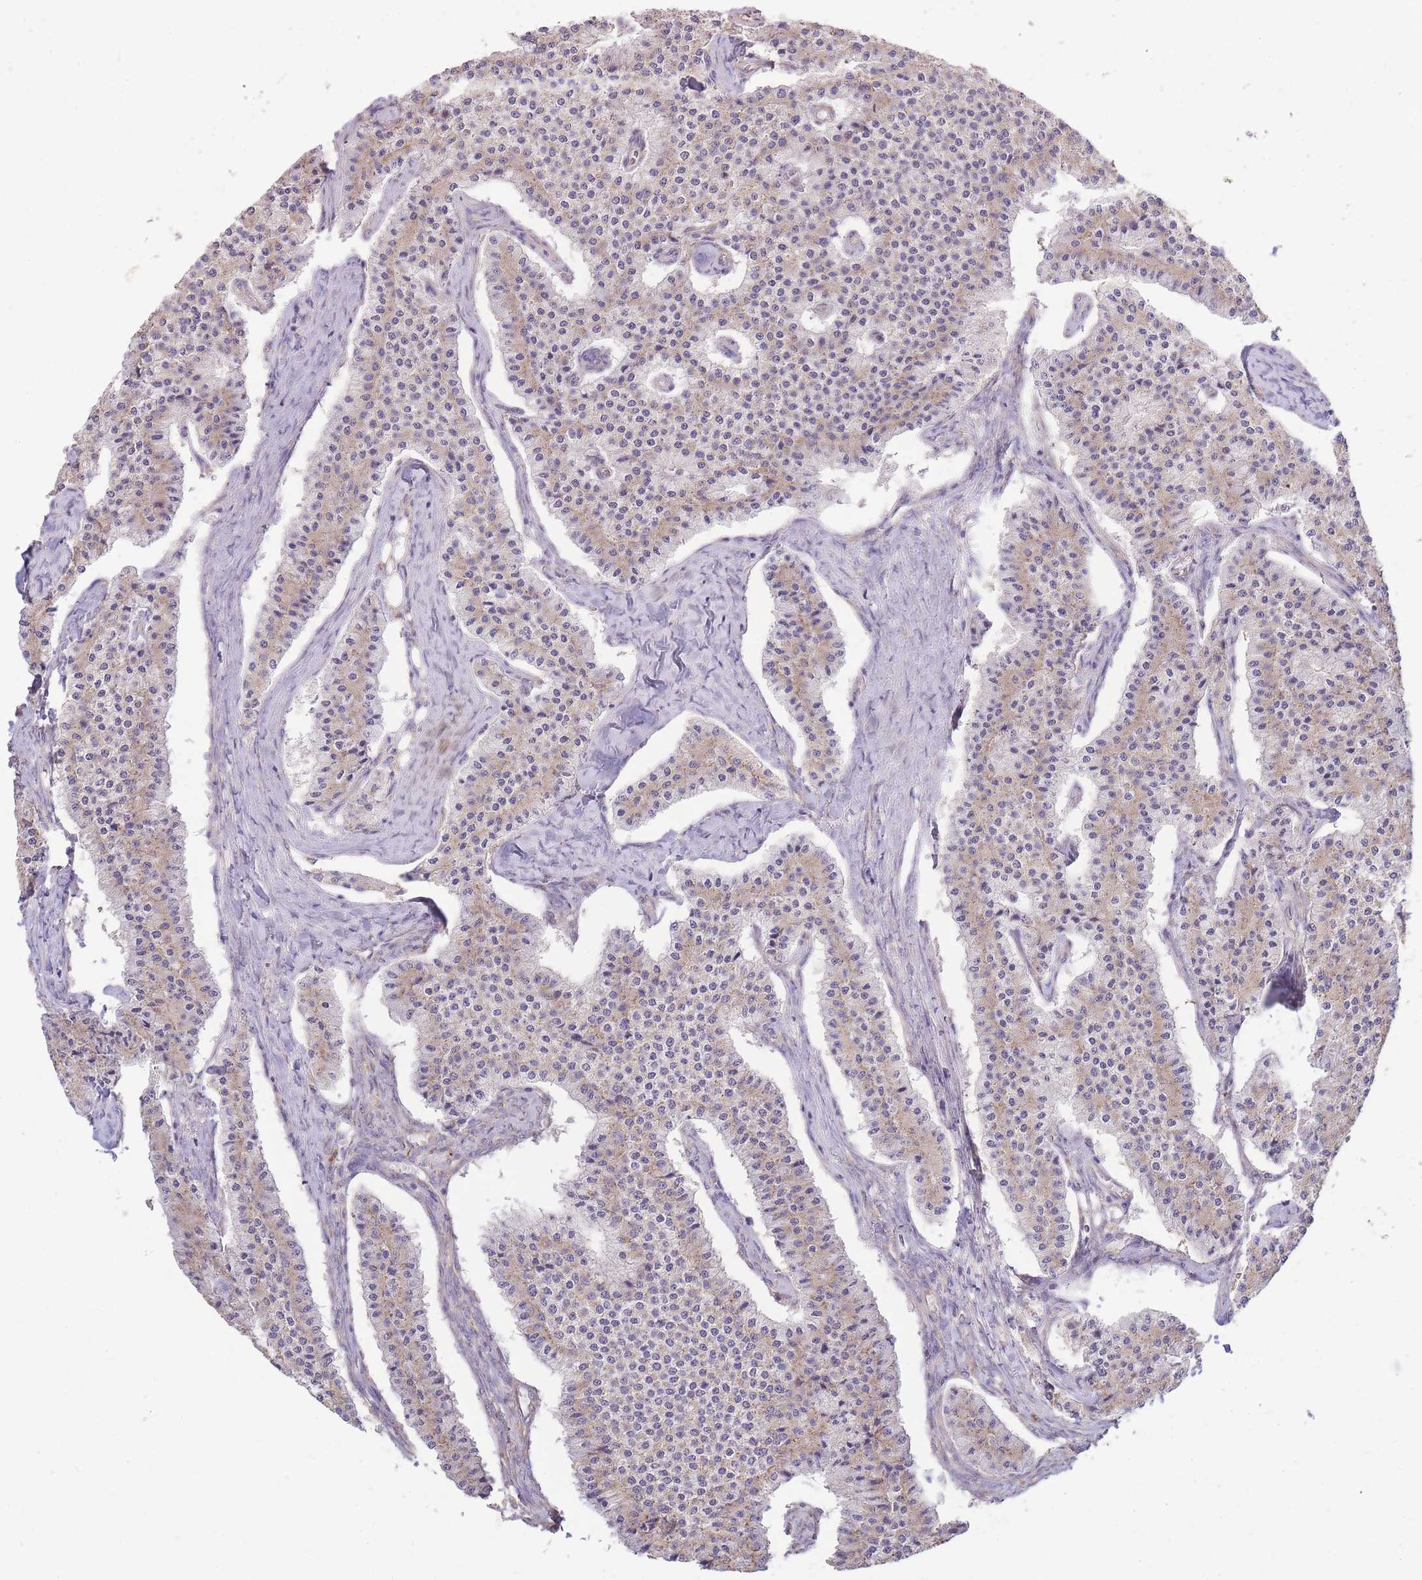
{"staining": {"intensity": "weak", "quantity": ">75%", "location": "cytoplasmic/membranous"}, "tissue": "carcinoid", "cell_type": "Tumor cells", "image_type": "cancer", "snomed": [{"axis": "morphology", "description": "Carcinoid, malignant, NOS"}, {"axis": "topography", "description": "Colon"}], "caption": "Immunohistochemical staining of human carcinoid (malignant) shows low levels of weak cytoplasmic/membranous staining in approximately >75% of tumor cells. (Brightfield microscopy of DAB IHC at high magnification).", "gene": "BEX1", "patient": {"sex": "female", "age": 52}}